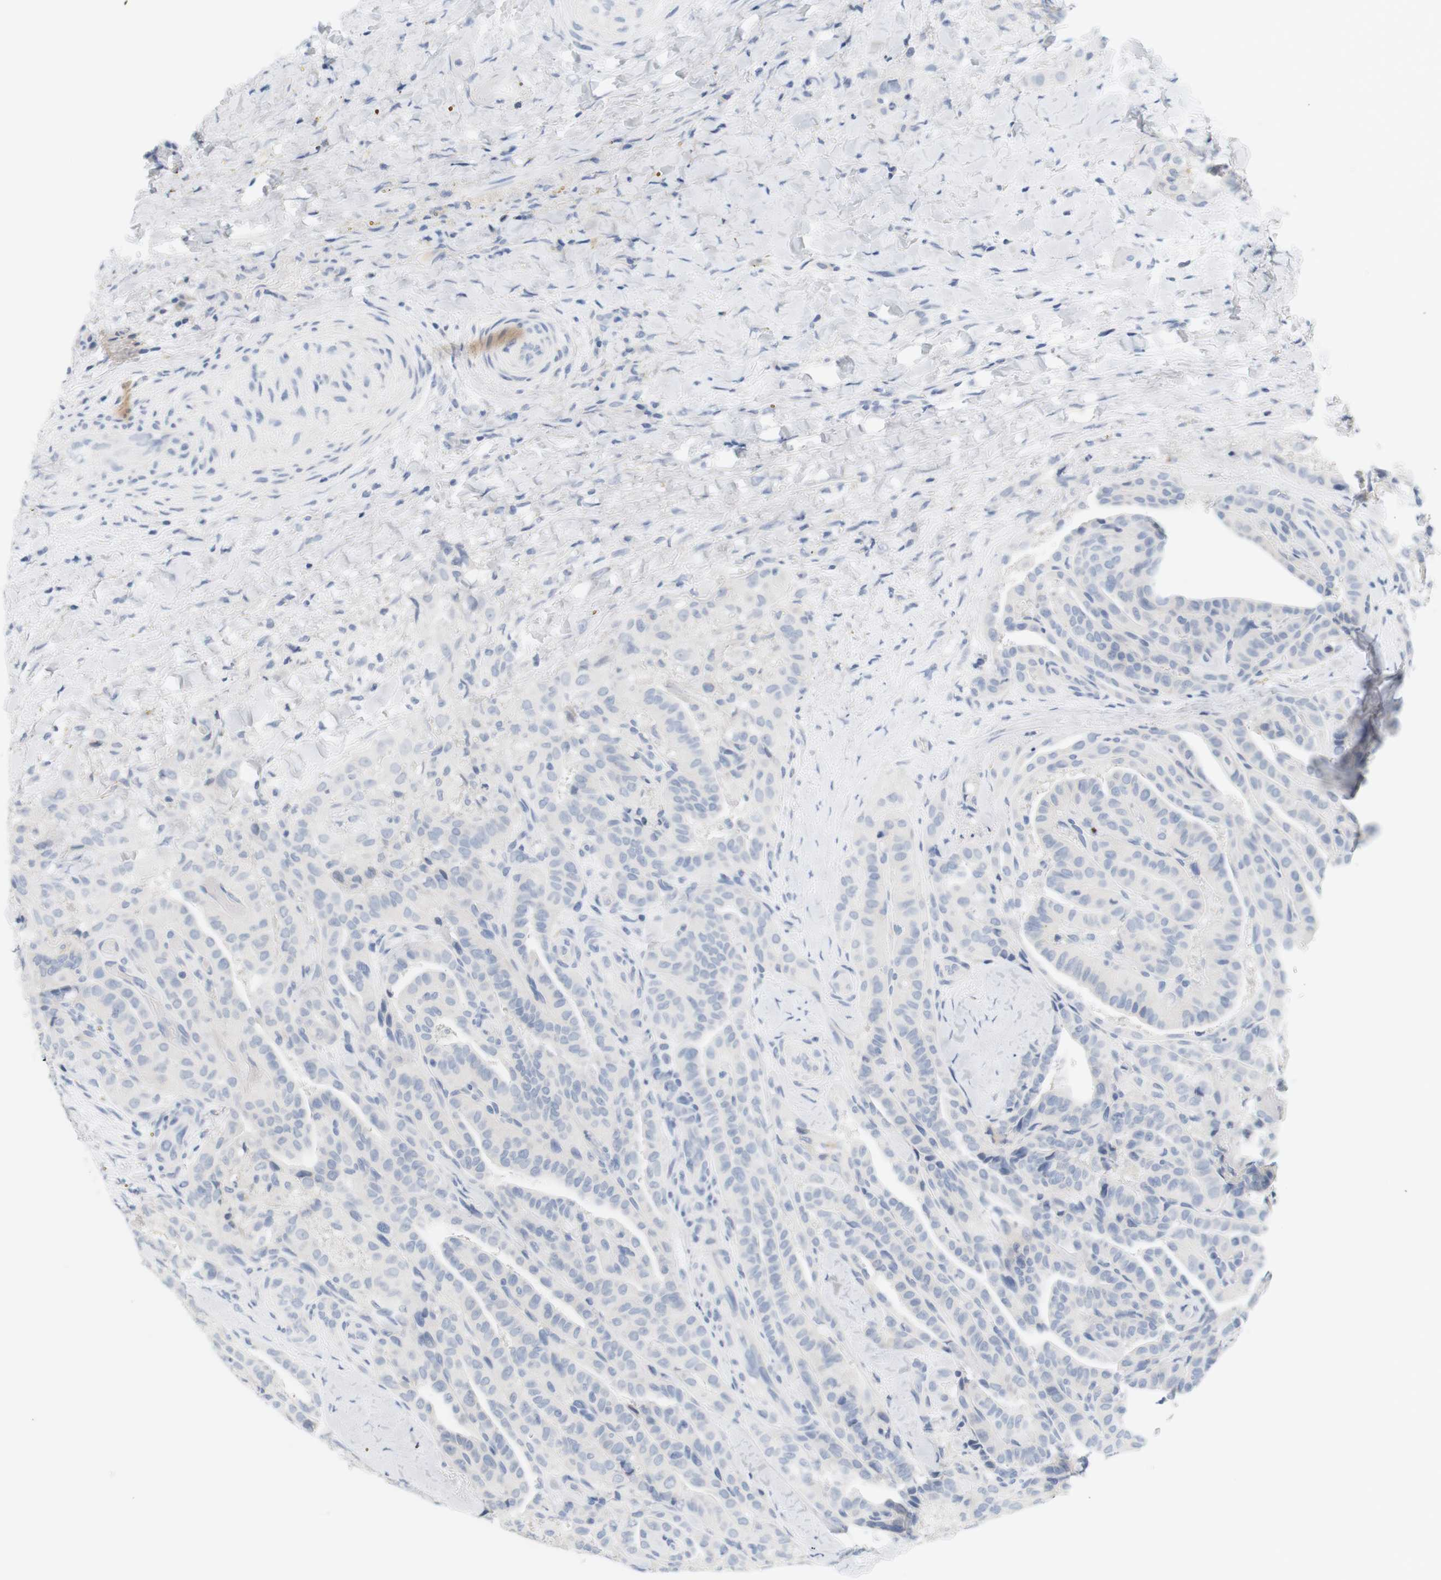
{"staining": {"intensity": "negative", "quantity": "none", "location": "none"}, "tissue": "thyroid cancer", "cell_type": "Tumor cells", "image_type": "cancer", "snomed": [{"axis": "morphology", "description": "Papillary adenocarcinoma, NOS"}, {"axis": "topography", "description": "Thyroid gland"}], "caption": "A photomicrograph of human thyroid papillary adenocarcinoma is negative for staining in tumor cells.", "gene": "OPRM1", "patient": {"sex": "male", "age": 77}}